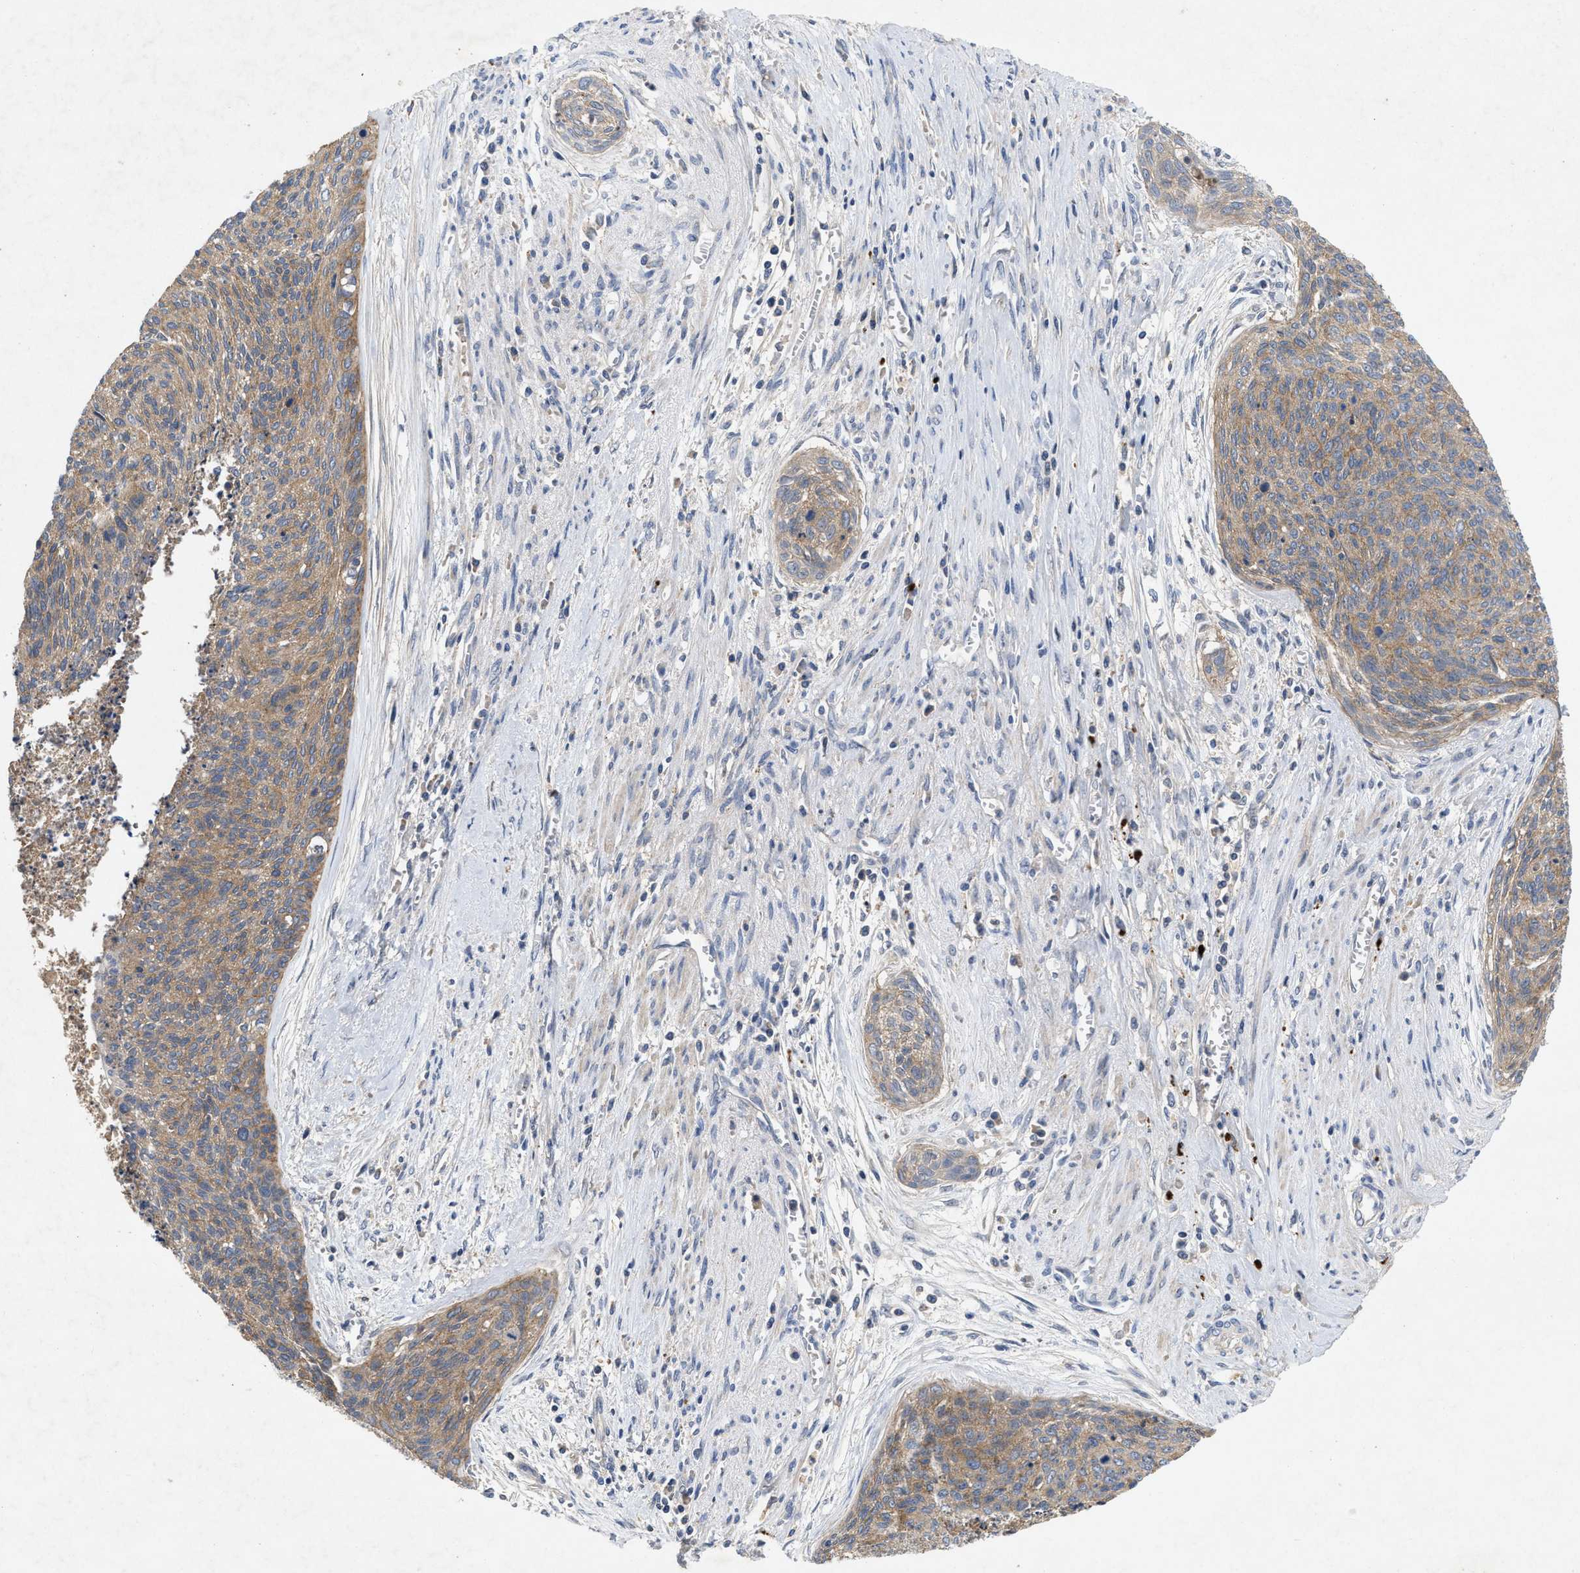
{"staining": {"intensity": "moderate", "quantity": ">75%", "location": "cytoplasmic/membranous"}, "tissue": "cervical cancer", "cell_type": "Tumor cells", "image_type": "cancer", "snomed": [{"axis": "morphology", "description": "Squamous cell carcinoma, NOS"}, {"axis": "topography", "description": "Cervix"}], "caption": "The histopathology image demonstrates a brown stain indicating the presence of a protein in the cytoplasmic/membranous of tumor cells in squamous cell carcinoma (cervical). Using DAB (brown) and hematoxylin (blue) stains, captured at high magnification using brightfield microscopy.", "gene": "LPAR2", "patient": {"sex": "female", "age": 55}}